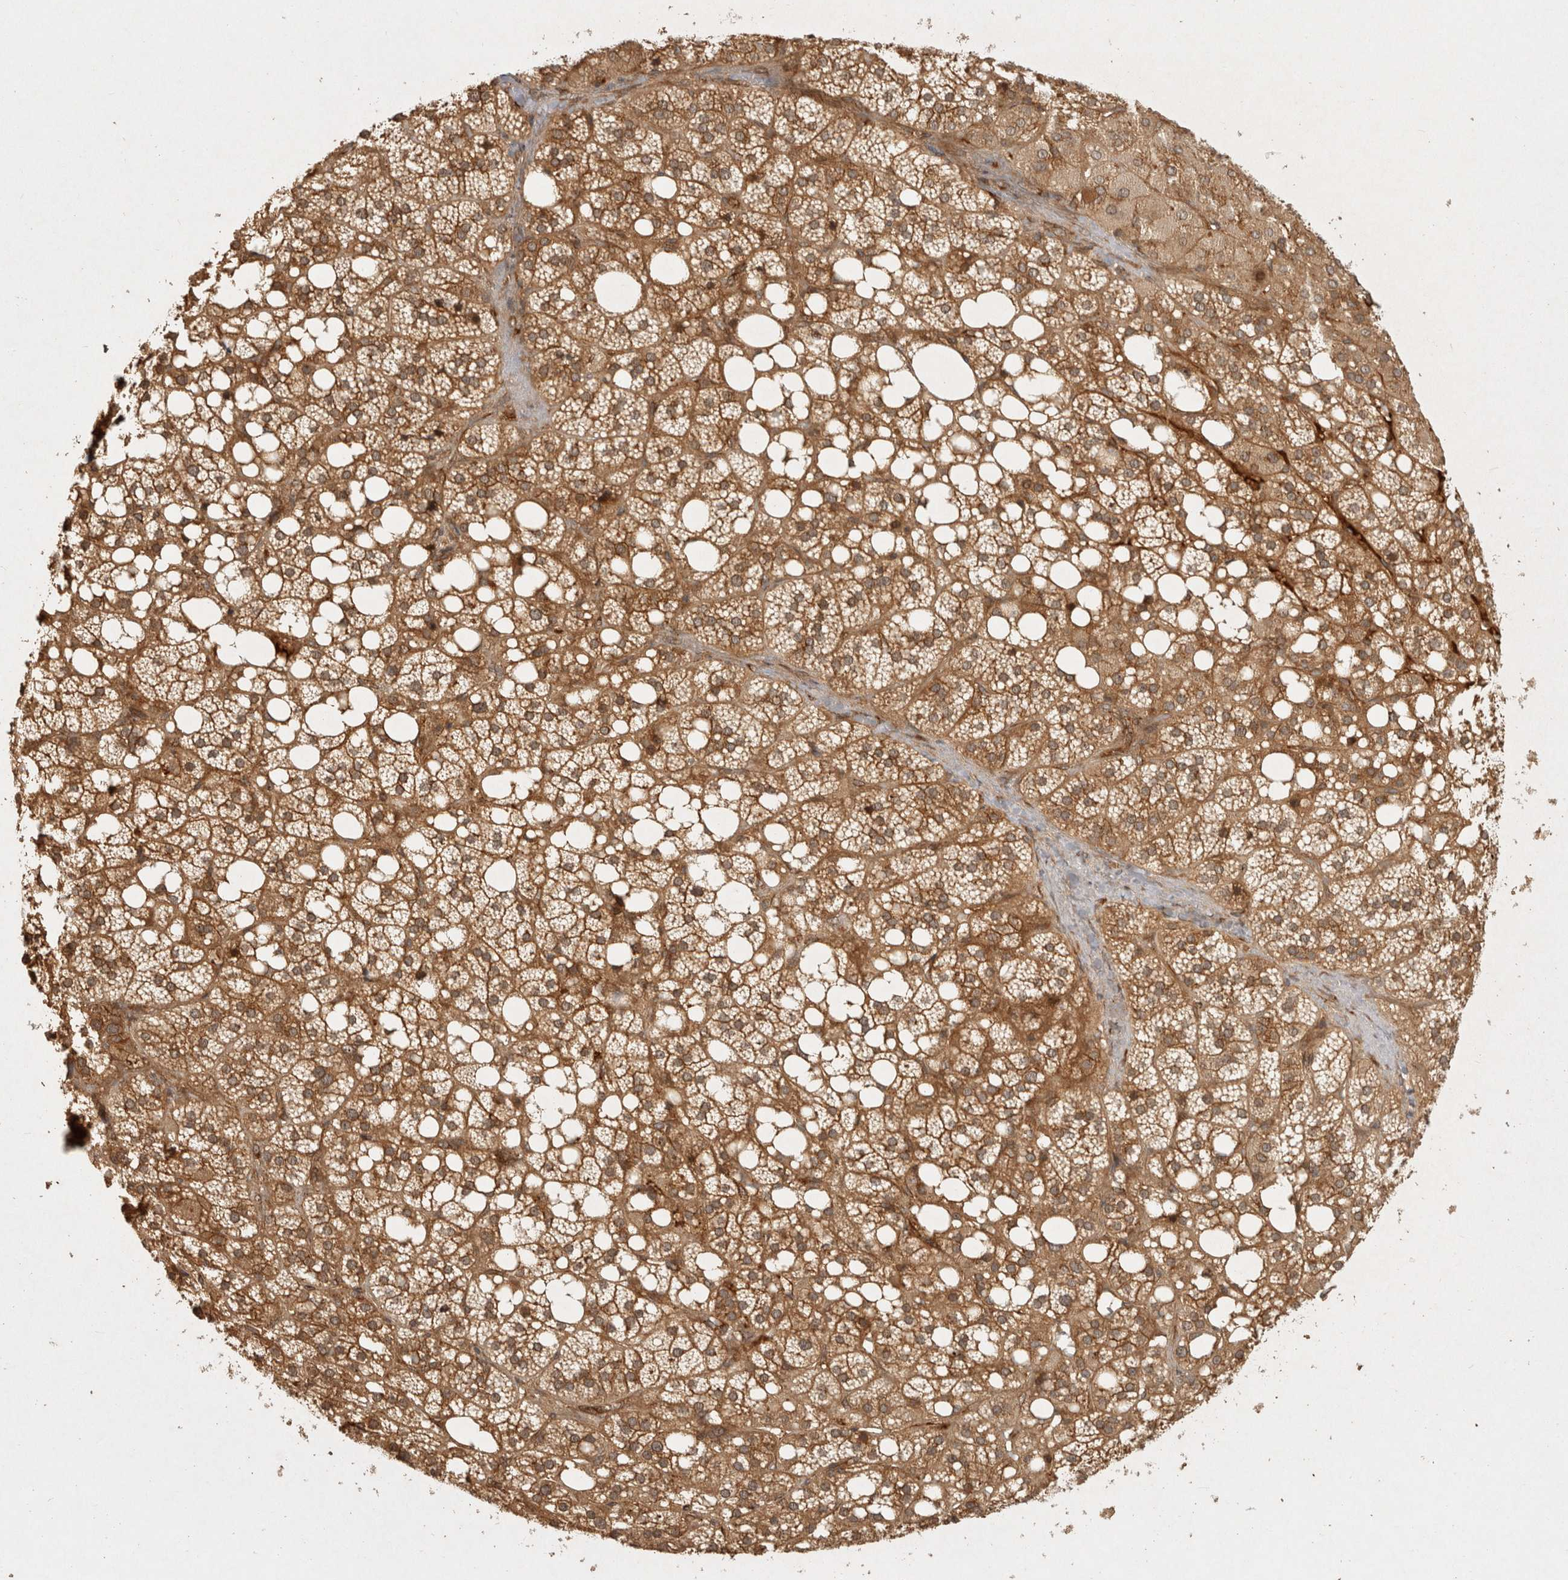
{"staining": {"intensity": "strong", "quantity": ">75%", "location": "cytoplasmic/membranous"}, "tissue": "adrenal gland", "cell_type": "Glandular cells", "image_type": "normal", "snomed": [{"axis": "morphology", "description": "Normal tissue, NOS"}, {"axis": "topography", "description": "Adrenal gland"}], "caption": "A micrograph of human adrenal gland stained for a protein shows strong cytoplasmic/membranous brown staining in glandular cells. (DAB (3,3'-diaminobenzidine) IHC with brightfield microscopy, high magnification).", "gene": "CAMSAP2", "patient": {"sex": "female", "age": 59}}